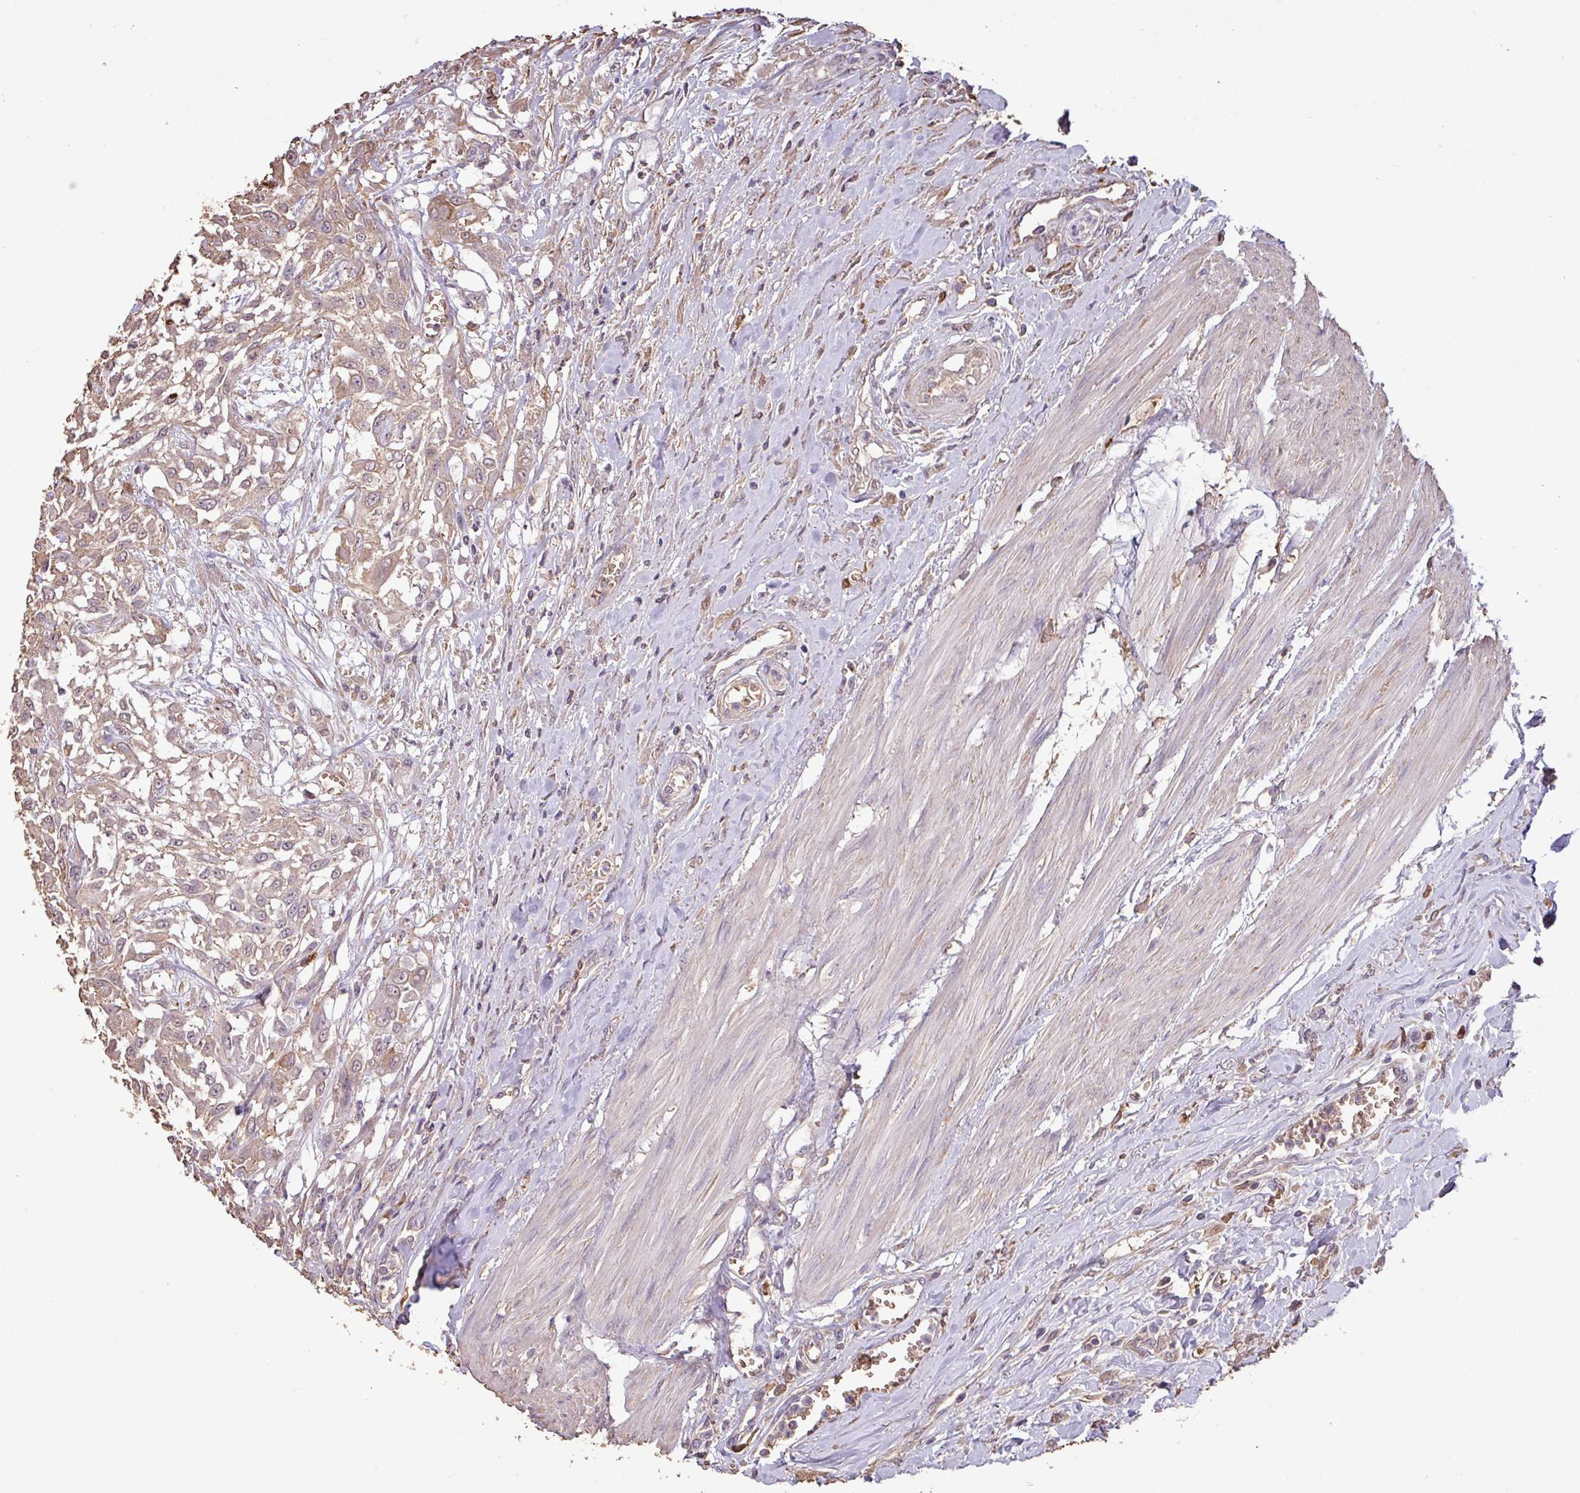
{"staining": {"intensity": "weak", "quantity": "25%-75%", "location": "cytoplasmic/membranous"}, "tissue": "urothelial cancer", "cell_type": "Tumor cells", "image_type": "cancer", "snomed": [{"axis": "morphology", "description": "Urothelial carcinoma, High grade"}, {"axis": "topography", "description": "Urinary bladder"}], "caption": "DAB (3,3'-diaminobenzidine) immunohistochemical staining of urothelial cancer reveals weak cytoplasmic/membranous protein staining in approximately 25%-75% of tumor cells.", "gene": "CAMK2B", "patient": {"sex": "male", "age": 57}}